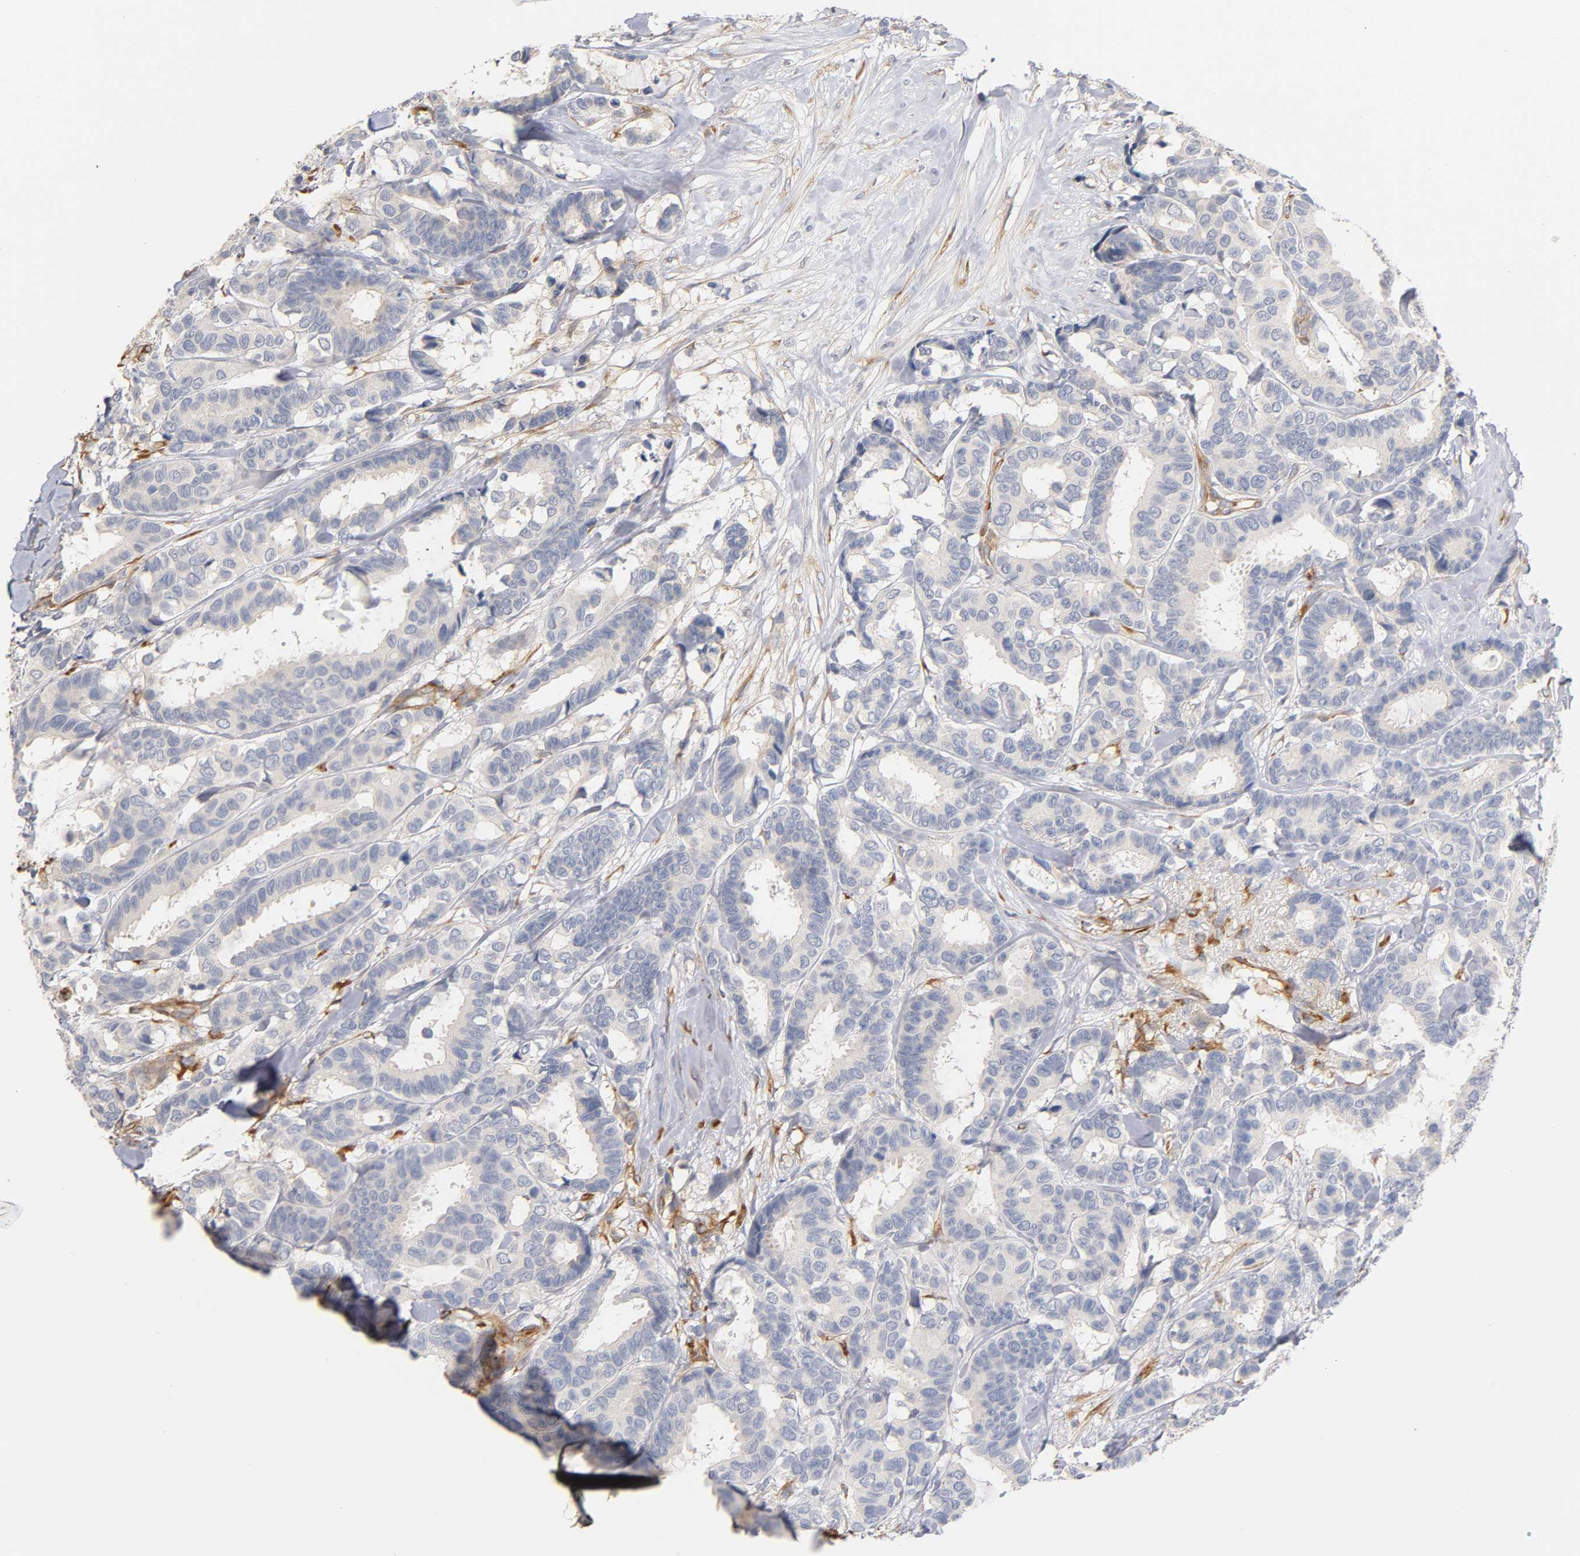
{"staining": {"intensity": "negative", "quantity": "none", "location": "none"}, "tissue": "breast cancer", "cell_type": "Tumor cells", "image_type": "cancer", "snomed": [{"axis": "morphology", "description": "Duct carcinoma"}, {"axis": "topography", "description": "Breast"}], "caption": "This is a image of IHC staining of breast cancer, which shows no positivity in tumor cells. (Brightfield microscopy of DAB immunohistochemistry (IHC) at high magnification).", "gene": "LAMB1", "patient": {"sex": "female", "age": 87}}